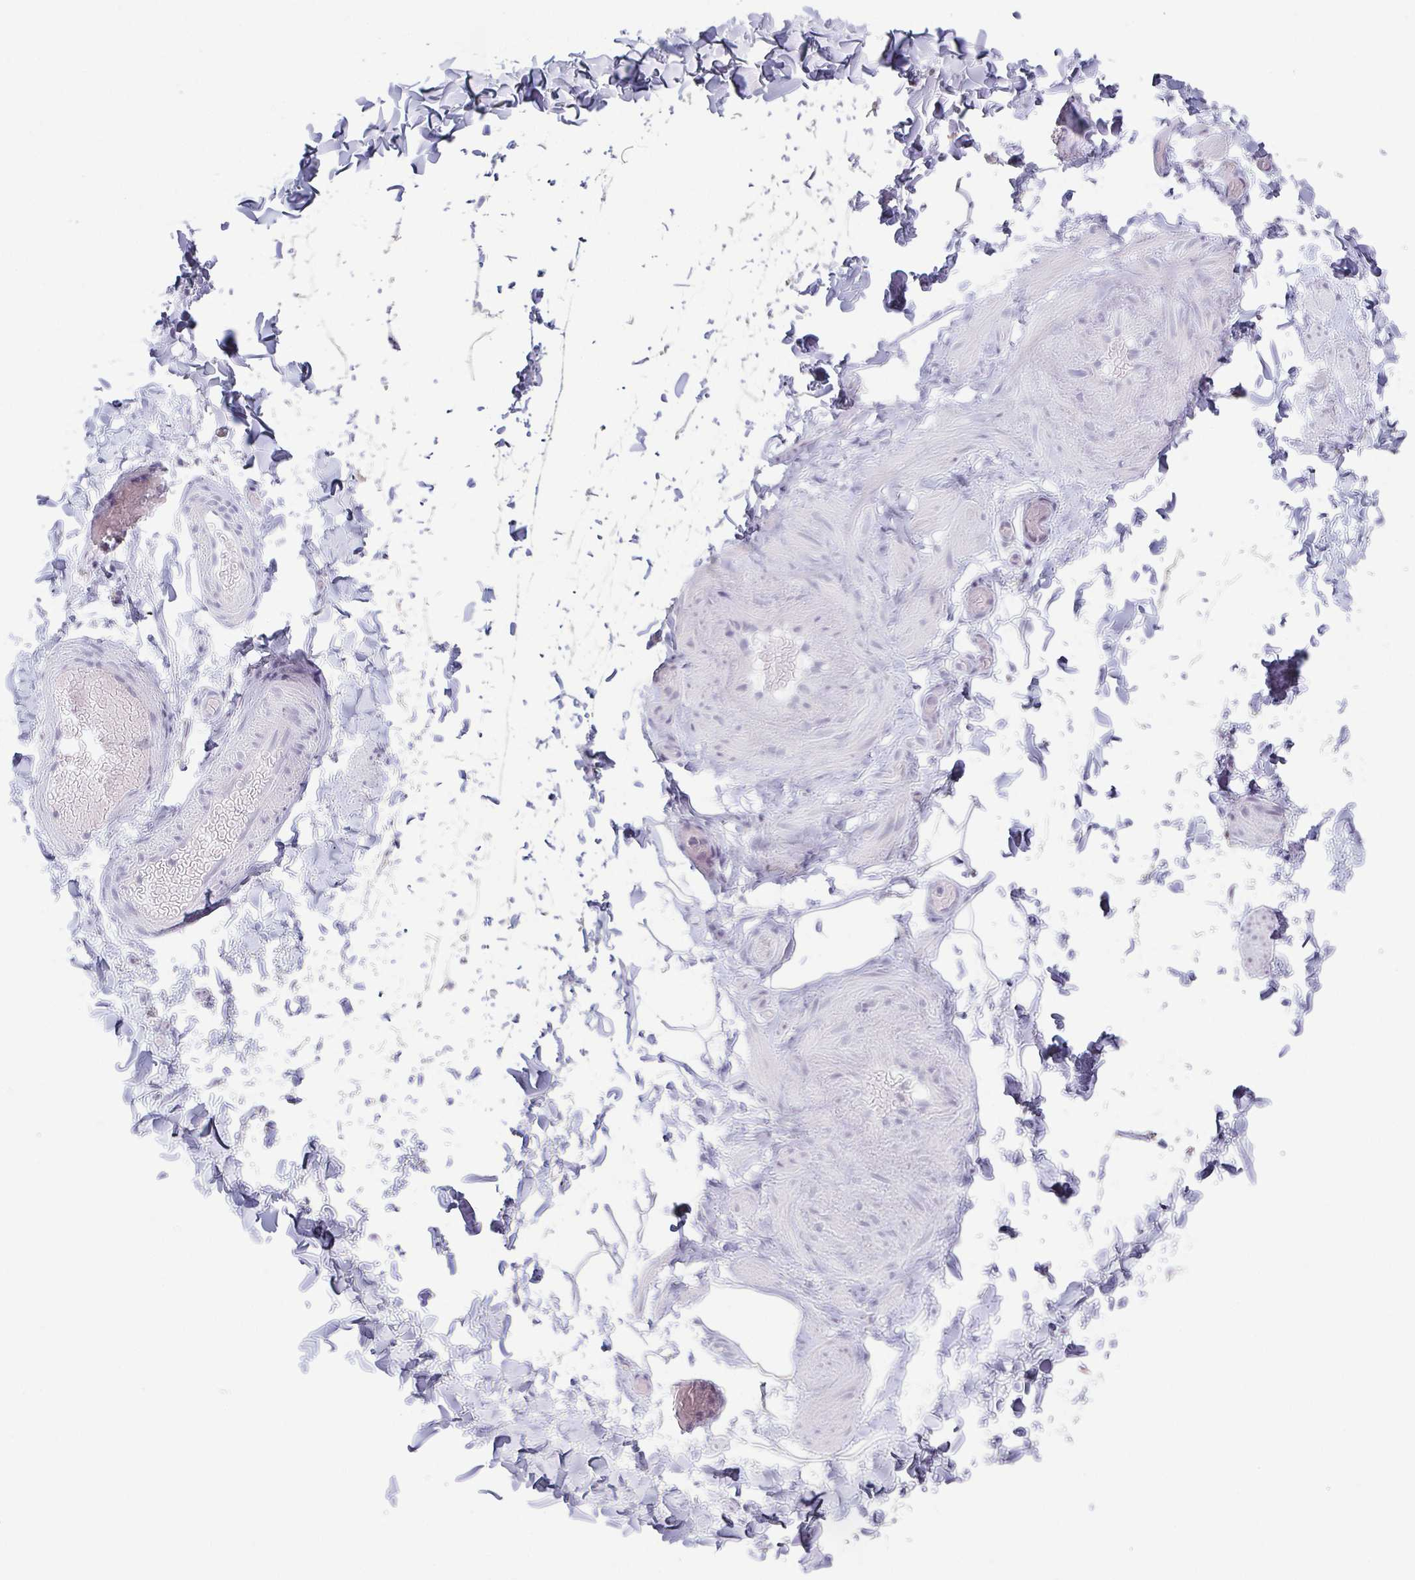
{"staining": {"intensity": "negative", "quantity": "none", "location": "none"}, "tissue": "adipose tissue", "cell_type": "Adipocytes", "image_type": "normal", "snomed": [{"axis": "morphology", "description": "Normal tissue, NOS"}, {"axis": "topography", "description": "Soft tissue"}, {"axis": "topography", "description": "Adipose tissue"}, {"axis": "topography", "description": "Vascular tissue"}, {"axis": "topography", "description": "Peripheral nerve tissue"}], "caption": "This histopathology image is of benign adipose tissue stained with immunohistochemistry to label a protein in brown with the nuclei are counter-stained blue. There is no staining in adipocytes.", "gene": "PRR27", "patient": {"sex": "male", "age": 29}}